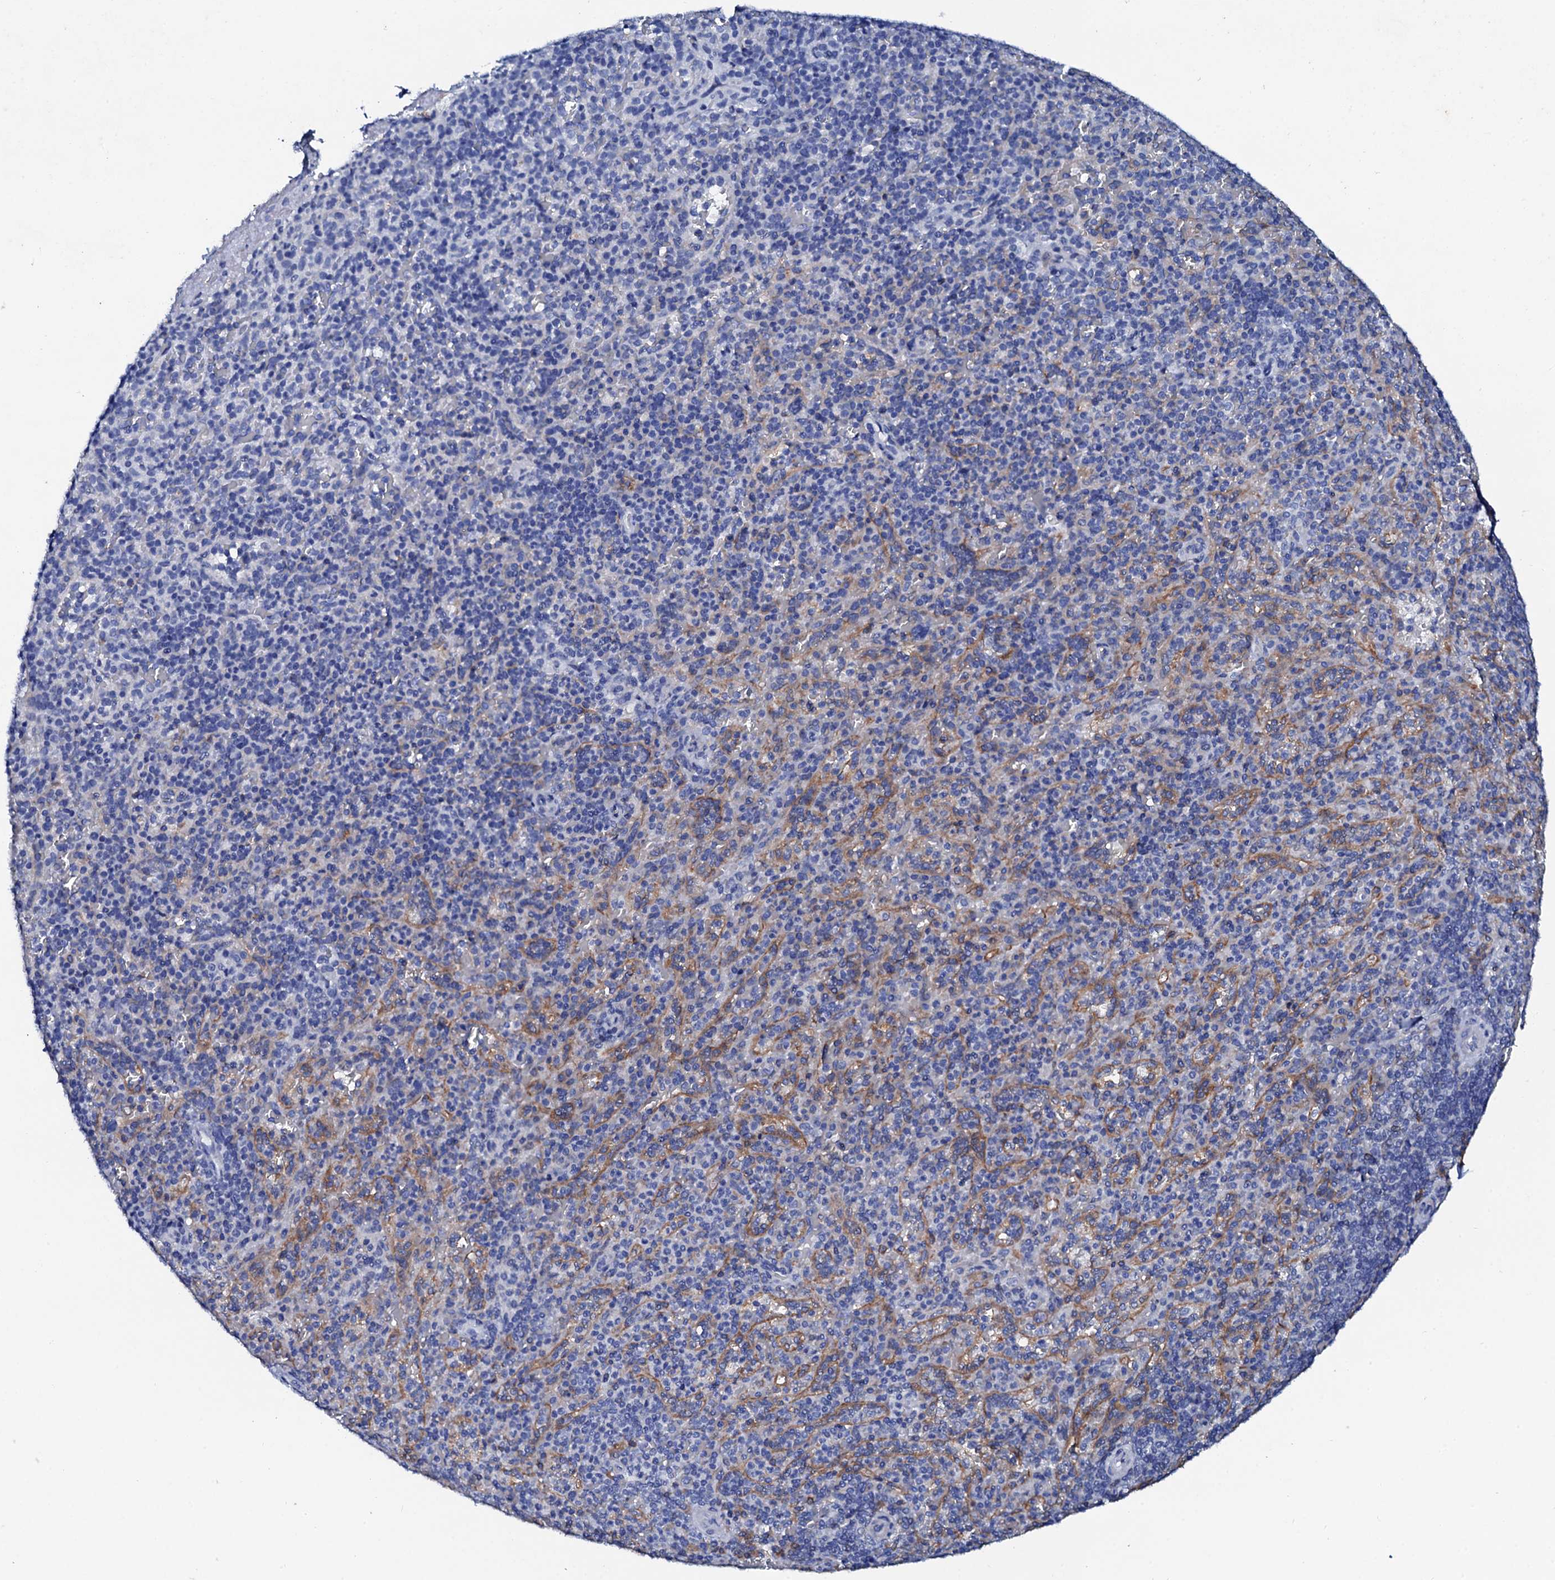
{"staining": {"intensity": "negative", "quantity": "none", "location": "none"}, "tissue": "spleen", "cell_type": "Cells in red pulp", "image_type": "normal", "snomed": [{"axis": "morphology", "description": "Normal tissue, NOS"}, {"axis": "topography", "description": "Spleen"}], "caption": "High power microscopy photomicrograph of an IHC image of normal spleen, revealing no significant positivity in cells in red pulp. Nuclei are stained in blue.", "gene": "GLB1L3", "patient": {"sex": "male", "age": 82}}